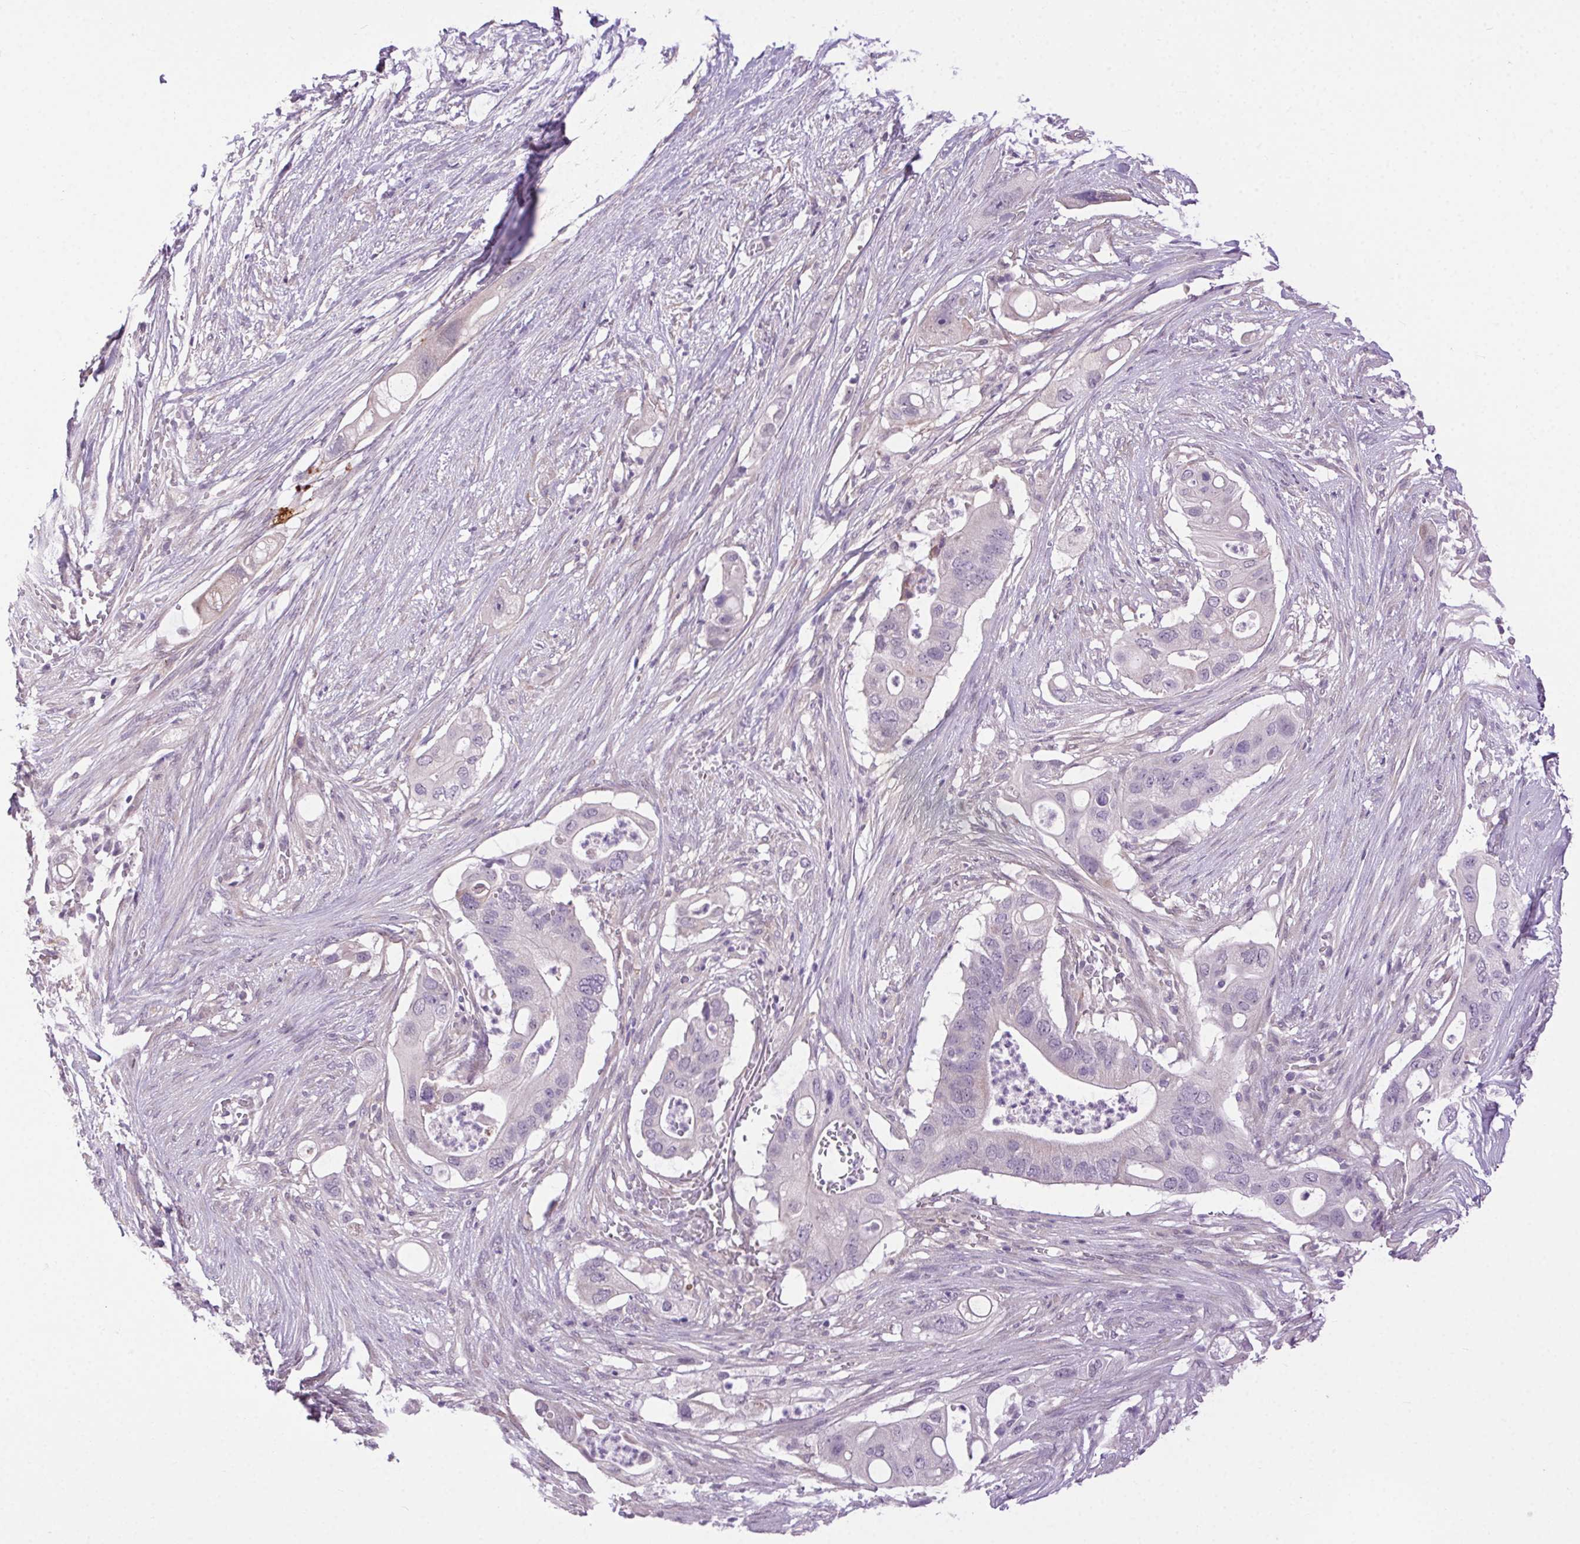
{"staining": {"intensity": "negative", "quantity": "none", "location": "none"}, "tissue": "pancreatic cancer", "cell_type": "Tumor cells", "image_type": "cancer", "snomed": [{"axis": "morphology", "description": "Adenocarcinoma, NOS"}, {"axis": "topography", "description": "Pancreas"}], "caption": "A micrograph of pancreatic cancer stained for a protein demonstrates no brown staining in tumor cells. (Brightfield microscopy of DAB IHC at high magnification).", "gene": "SYT11", "patient": {"sex": "female", "age": 72}}